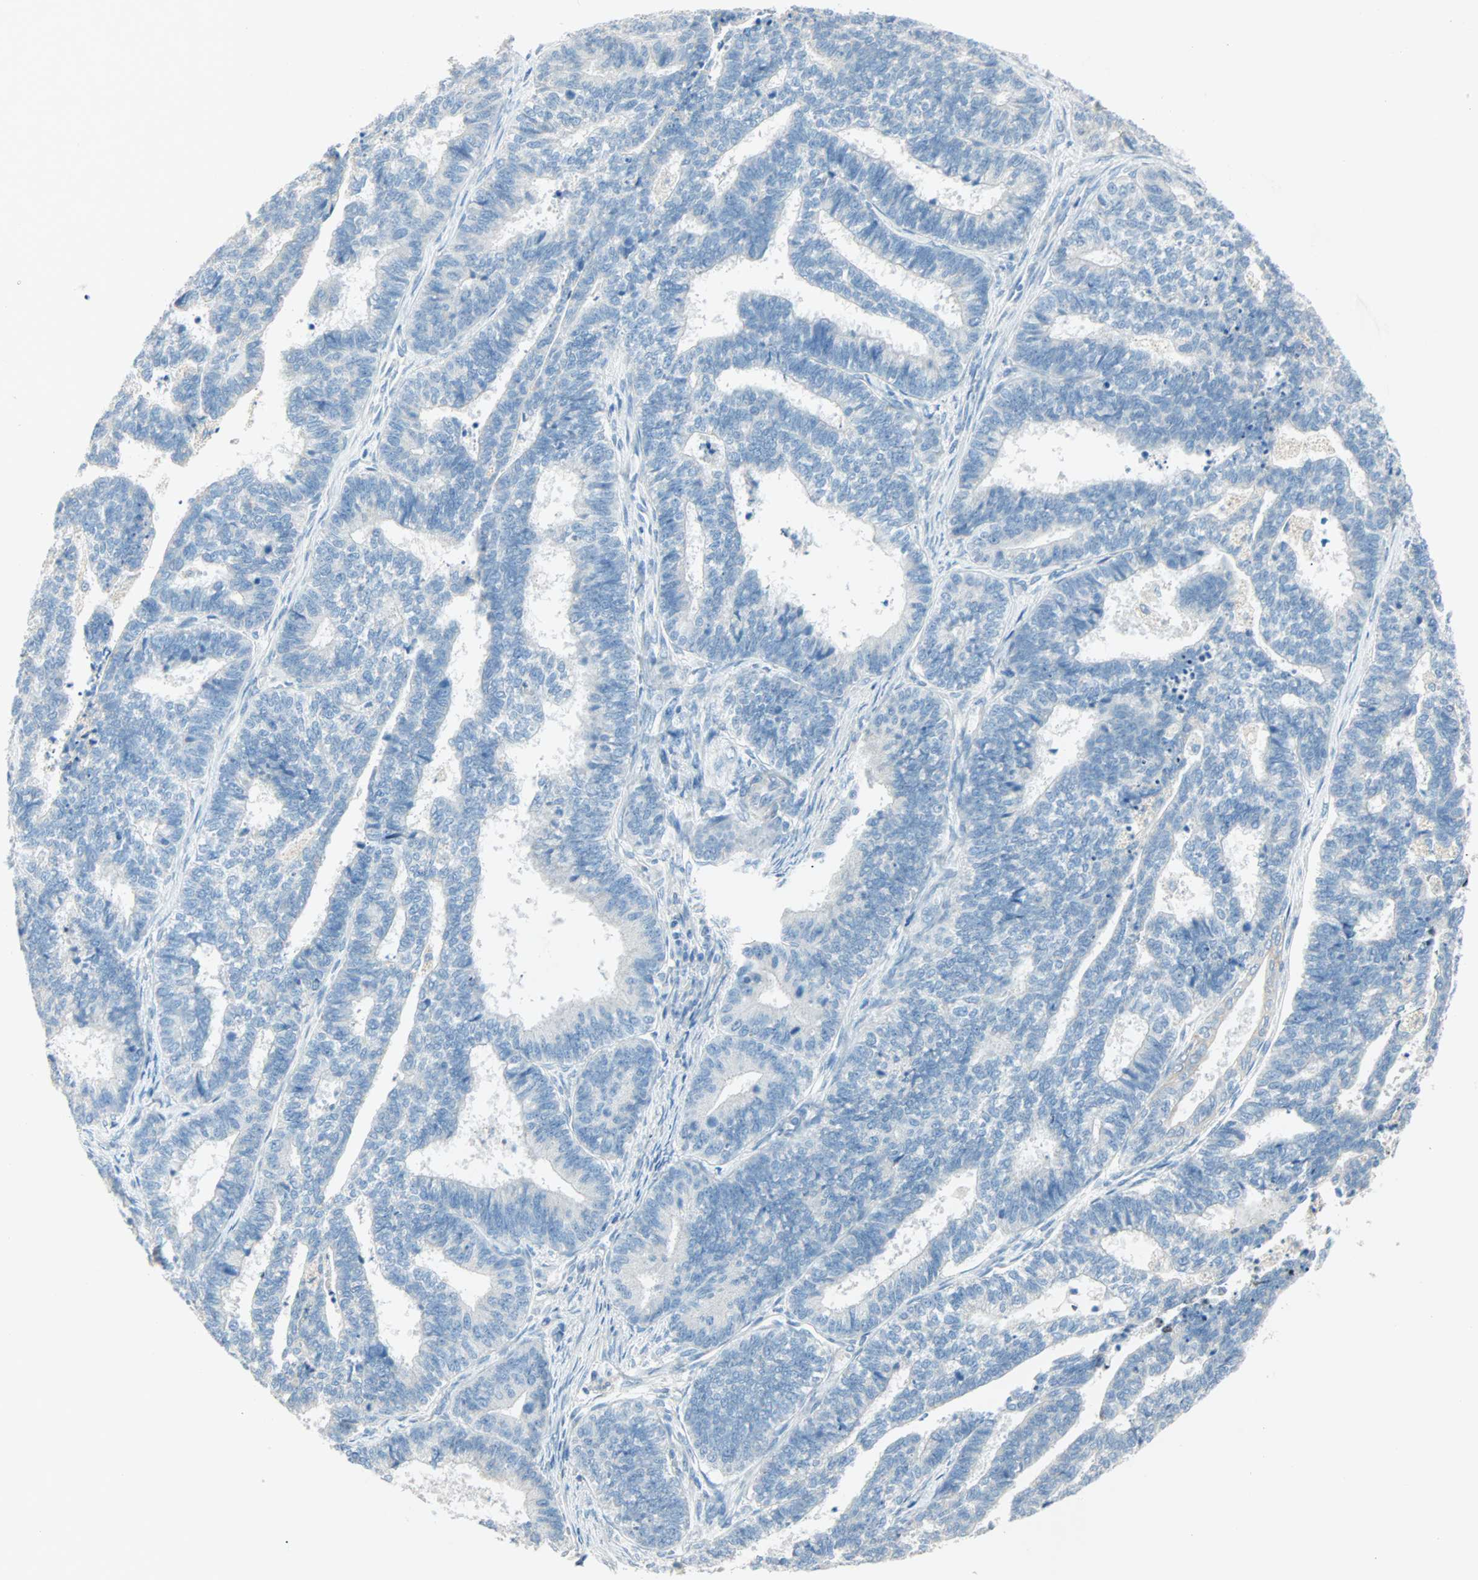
{"staining": {"intensity": "negative", "quantity": "none", "location": "none"}, "tissue": "endometrial cancer", "cell_type": "Tumor cells", "image_type": "cancer", "snomed": [{"axis": "morphology", "description": "Adenocarcinoma, NOS"}, {"axis": "topography", "description": "Endometrium"}], "caption": "The micrograph reveals no staining of tumor cells in endometrial cancer.", "gene": "ACVRL1", "patient": {"sex": "female", "age": 70}}